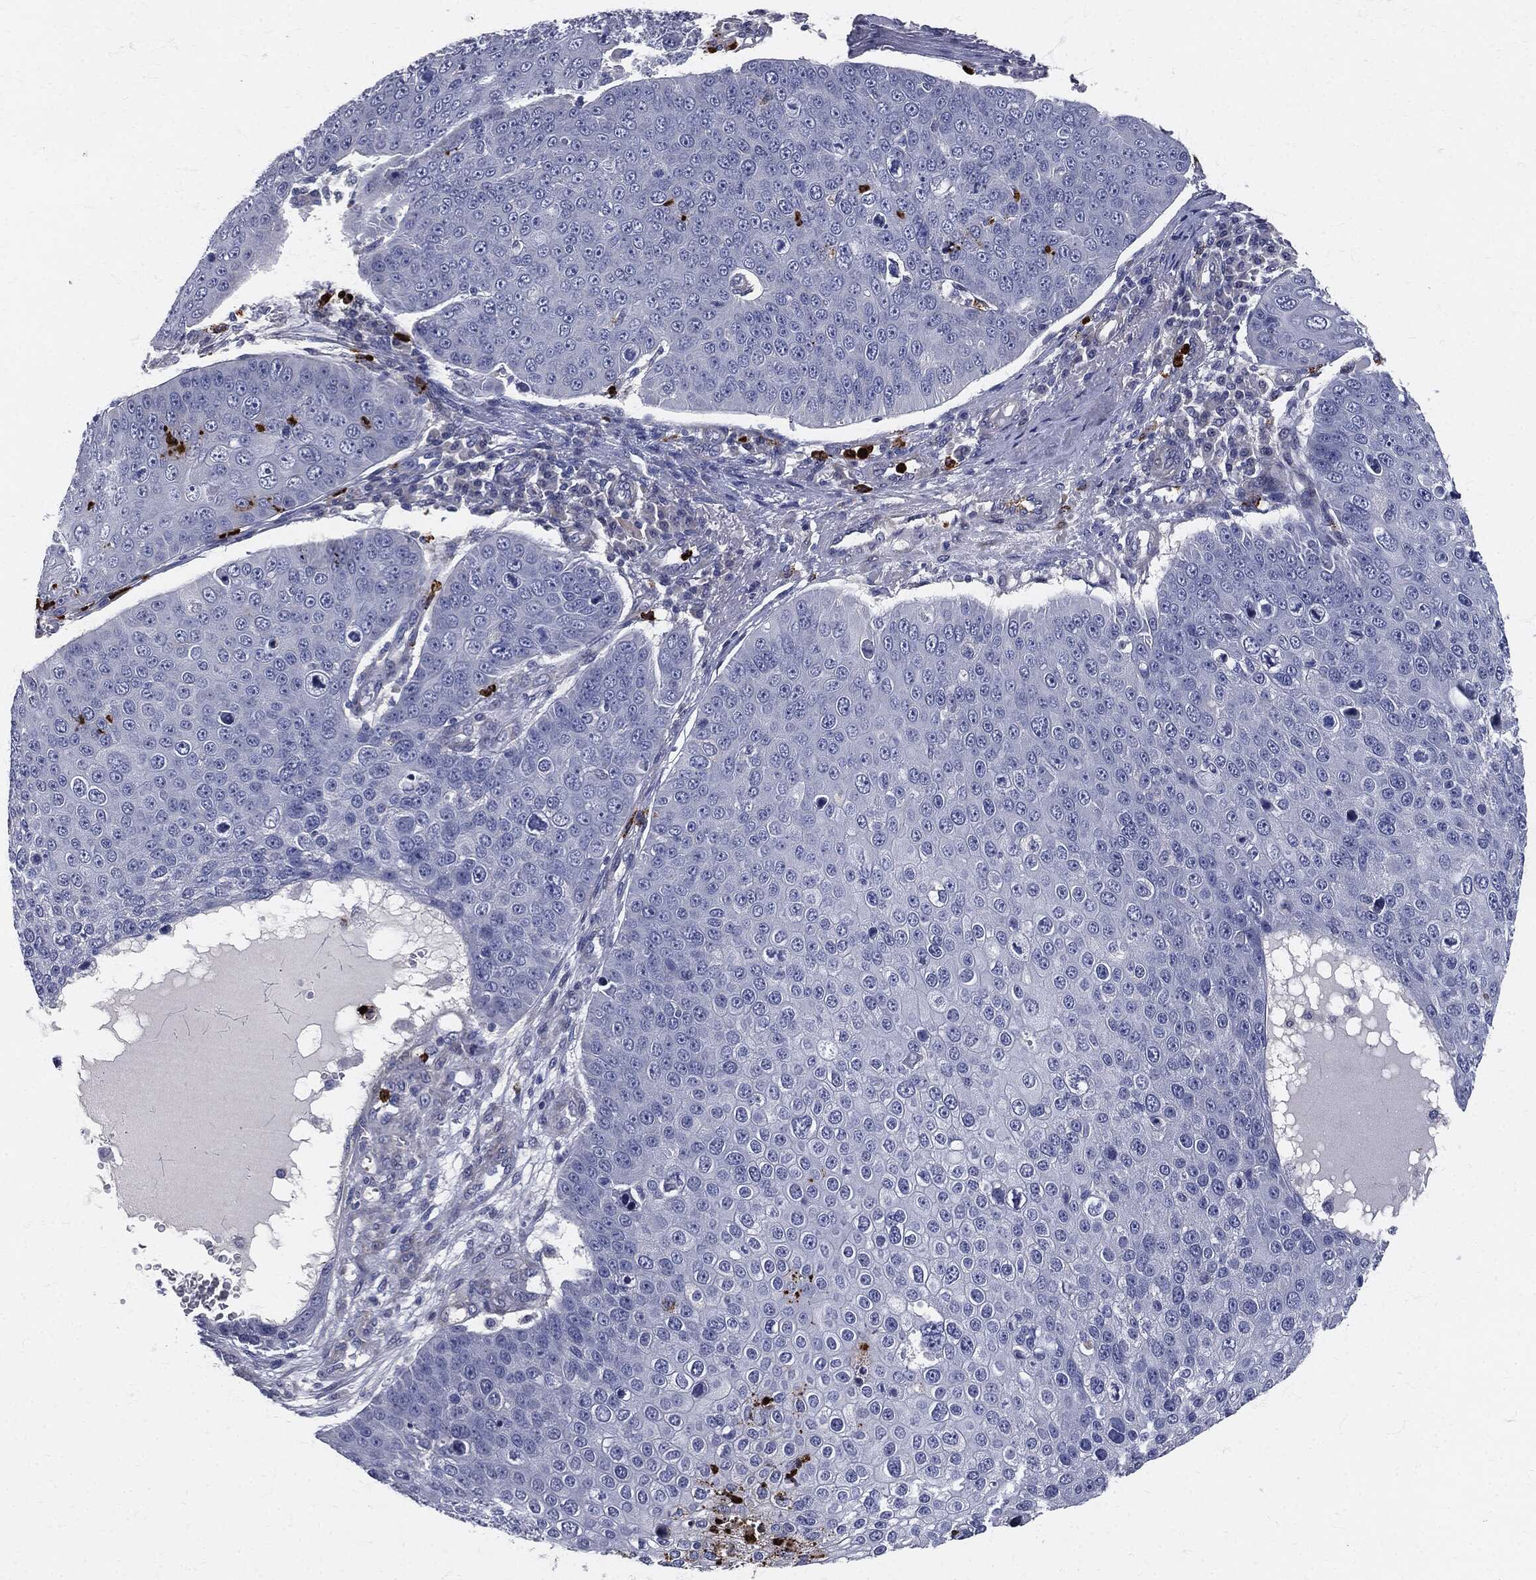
{"staining": {"intensity": "negative", "quantity": "none", "location": "none"}, "tissue": "skin cancer", "cell_type": "Tumor cells", "image_type": "cancer", "snomed": [{"axis": "morphology", "description": "Squamous cell carcinoma, NOS"}, {"axis": "topography", "description": "Skin"}], "caption": "Skin cancer stained for a protein using IHC demonstrates no positivity tumor cells.", "gene": "MPO", "patient": {"sex": "male", "age": 71}}